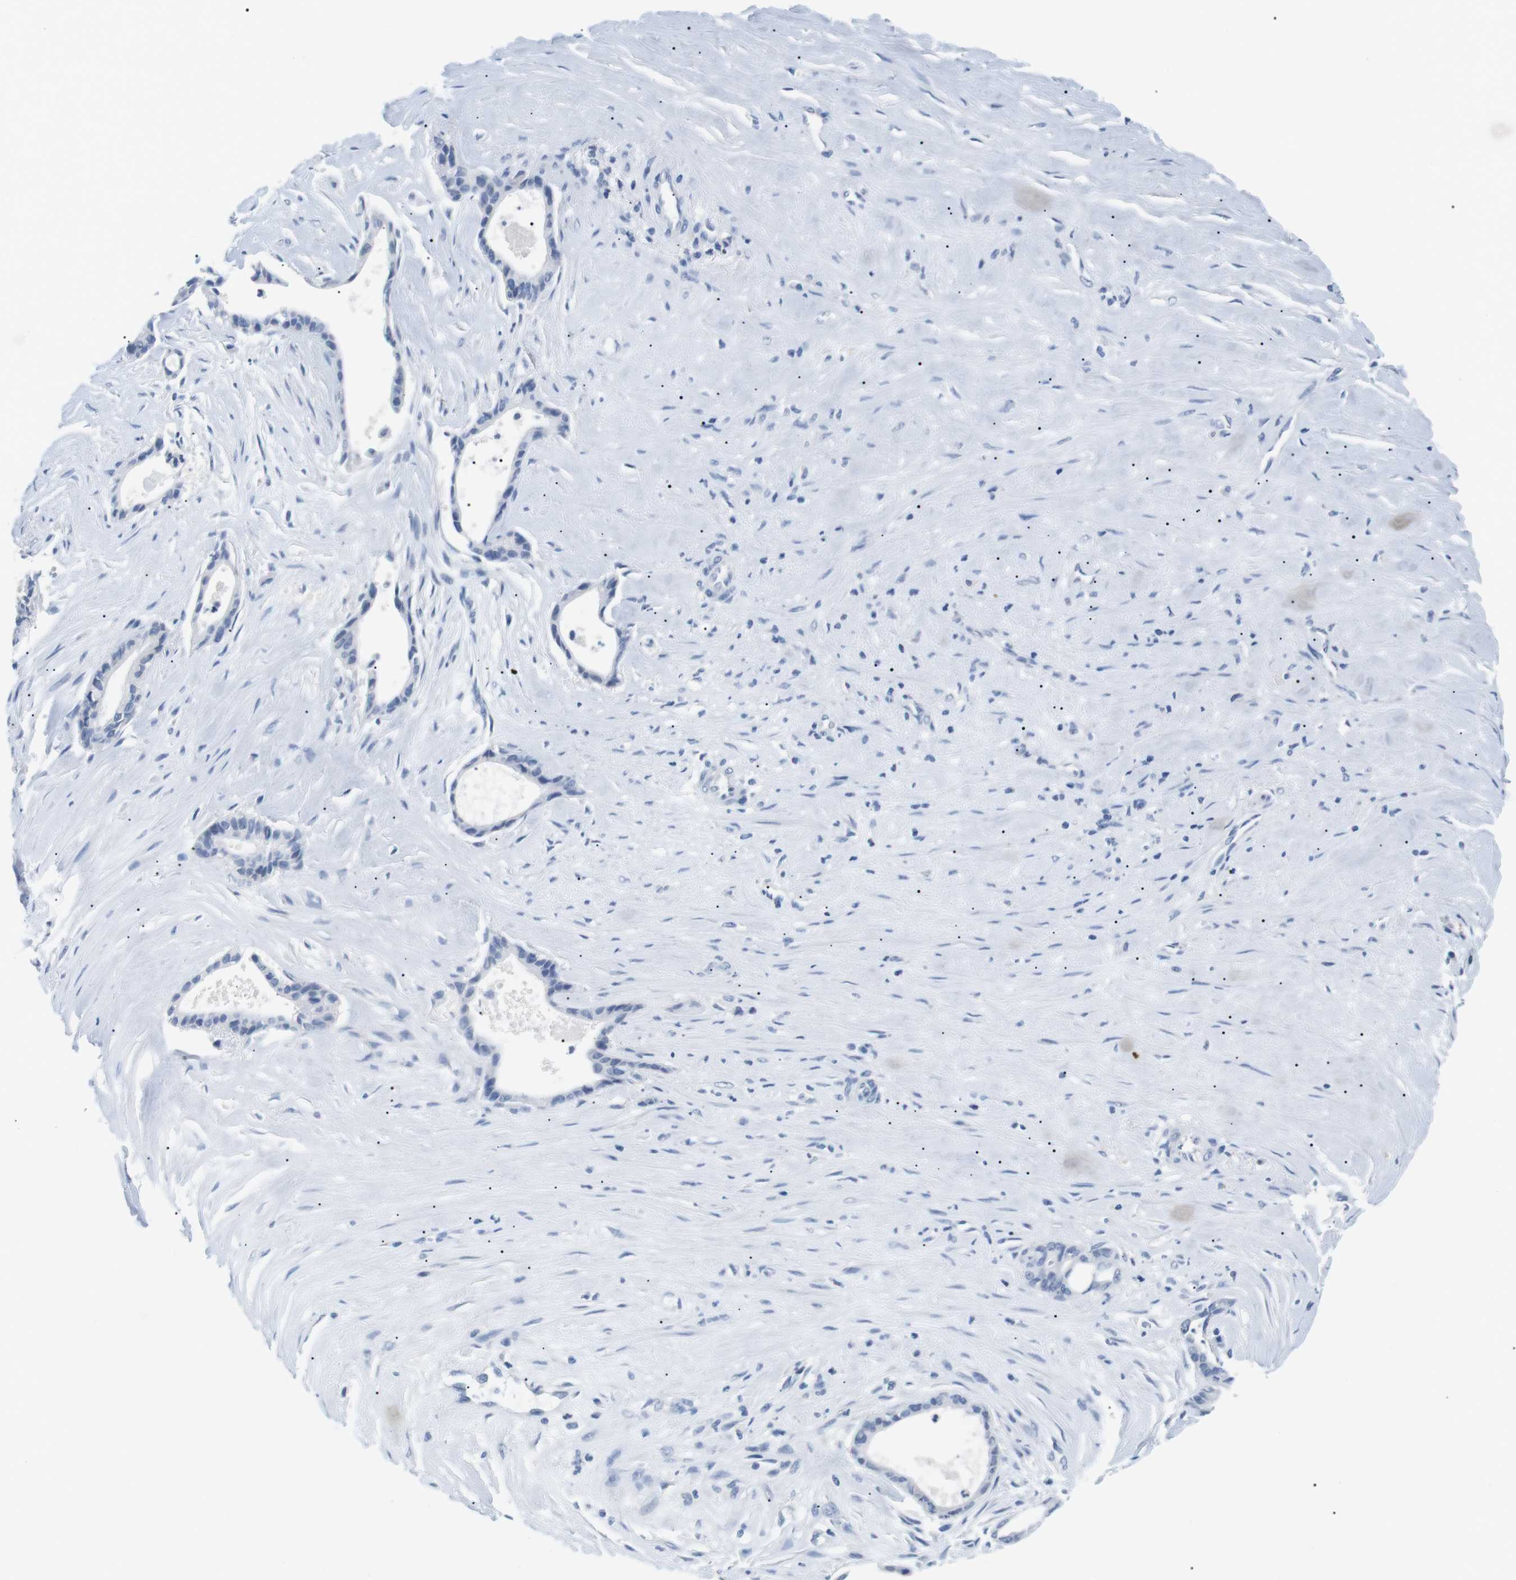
{"staining": {"intensity": "negative", "quantity": "none", "location": "none"}, "tissue": "liver cancer", "cell_type": "Tumor cells", "image_type": "cancer", "snomed": [{"axis": "morphology", "description": "Cholangiocarcinoma"}, {"axis": "topography", "description": "Liver"}], "caption": "An immunohistochemistry (IHC) histopathology image of liver cancer (cholangiocarcinoma) is shown. There is no staining in tumor cells of liver cancer (cholangiocarcinoma). The staining was performed using DAB to visualize the protein expression in brown, while the nuclei were stained in blue with hematoxylin (Magnification: 20x).", "gene": "FCGRT", "patient": {"sex": "female", "age": 55}}